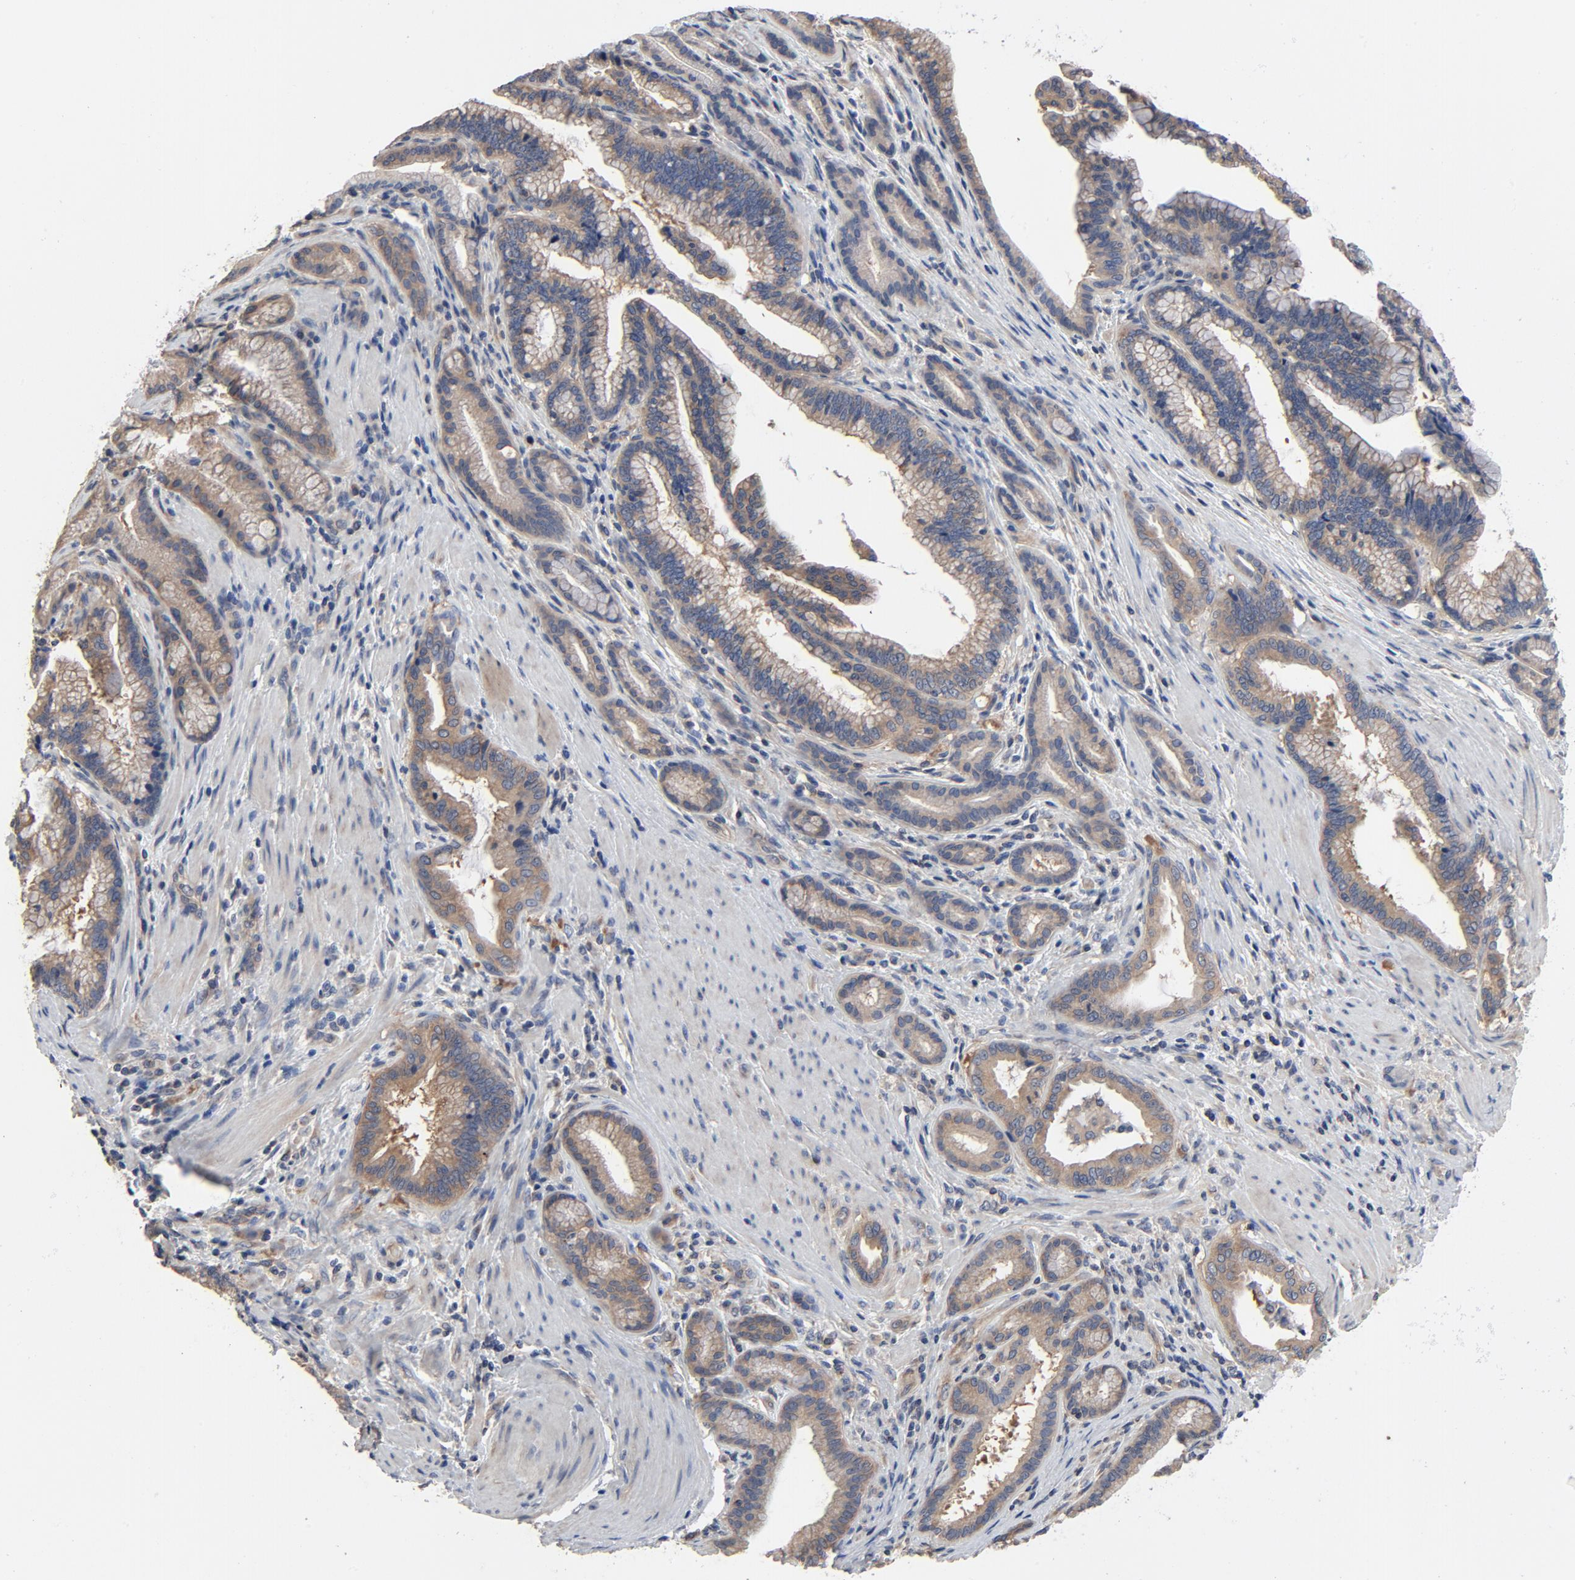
{"staining": {"intensity": "moderate", "quantity": ">75%", "location": "cytoplasmic/membranous"}, "tissue": "pancreatic cancer", "cell_type": "Tumor cells", "image_type": "cancer", "snomed": [{"axis": "morphology", "description": "Adenocarcinoma, NOS"}, {"axis": "topography", "description": "Pancreas"}], "caption": "IHC micrograph of neoplastic tissue: adenocarcinoma (pancreatic) stained using immunohistochemistry reveals medium levels of moderate protein expression localized specifically in the cytoplasmic/membranous of tumor cells, appearing as a cytoplasmic/membranous brown color.", "gene": "DYNLT3", "patient": {"sex": "female", "age": 64}}